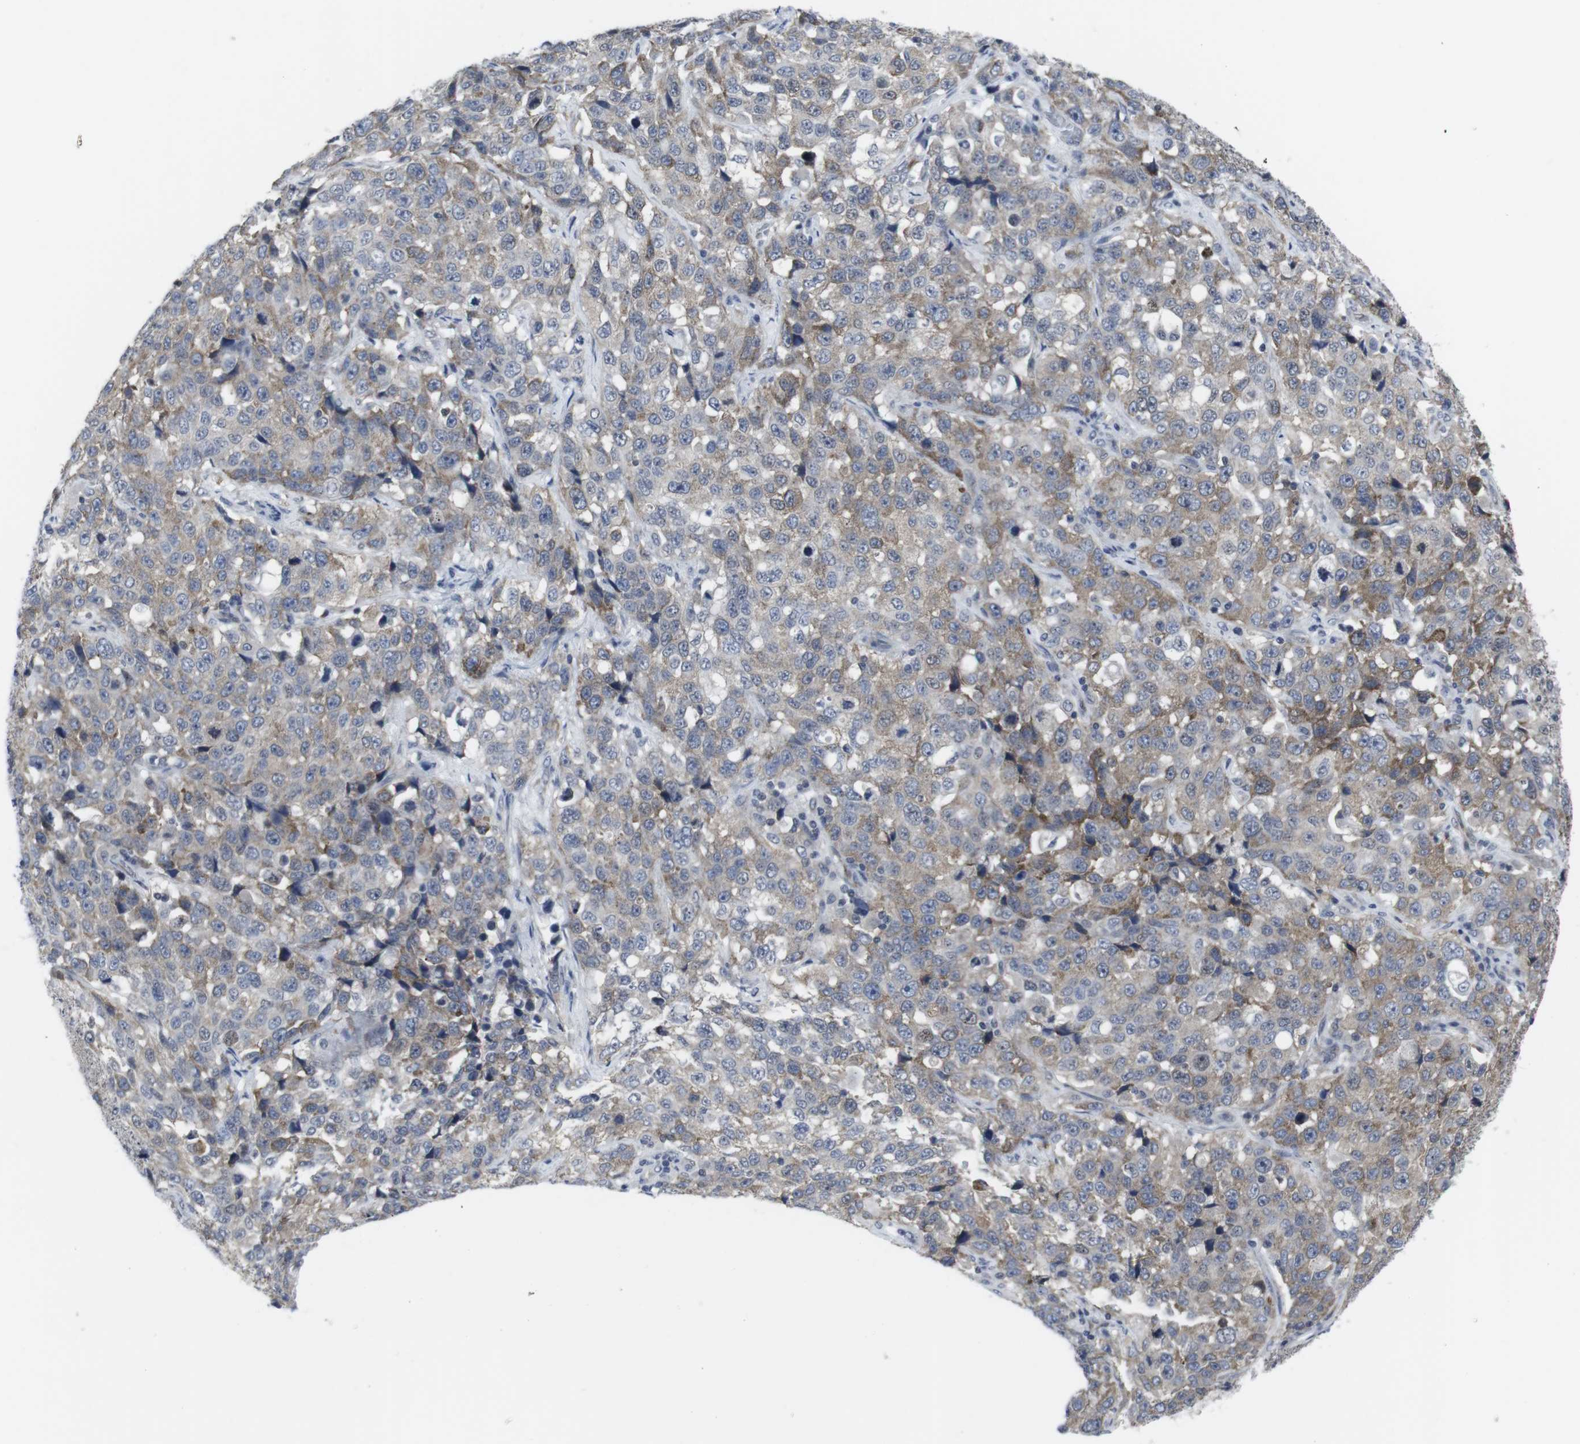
{"staining": {"intensity": "moderate", "quantity": "<25%", "location": "cytoplasmic/membranous"}, "tissue": "stomach cancer", "cell_type": "Tumor cells", "image_type": "cancer", "snomed": [{"axis": "morphology", "description": "Normal tissue, NOS"}, {"axis": "morphology", "description": "Adenocarcinoma, NOS"}, {"axis": "topography", "description": "Stomach"}], "caption": "Immunohistochemistry (IHC) of adenocarcinoma (stomach) shows low levels of moderate cytoplasmic/membranous positivity in about <25% of tumor cells.", "gene": "GEMIN2", "patient": {"sex": "male", "age": 48}}